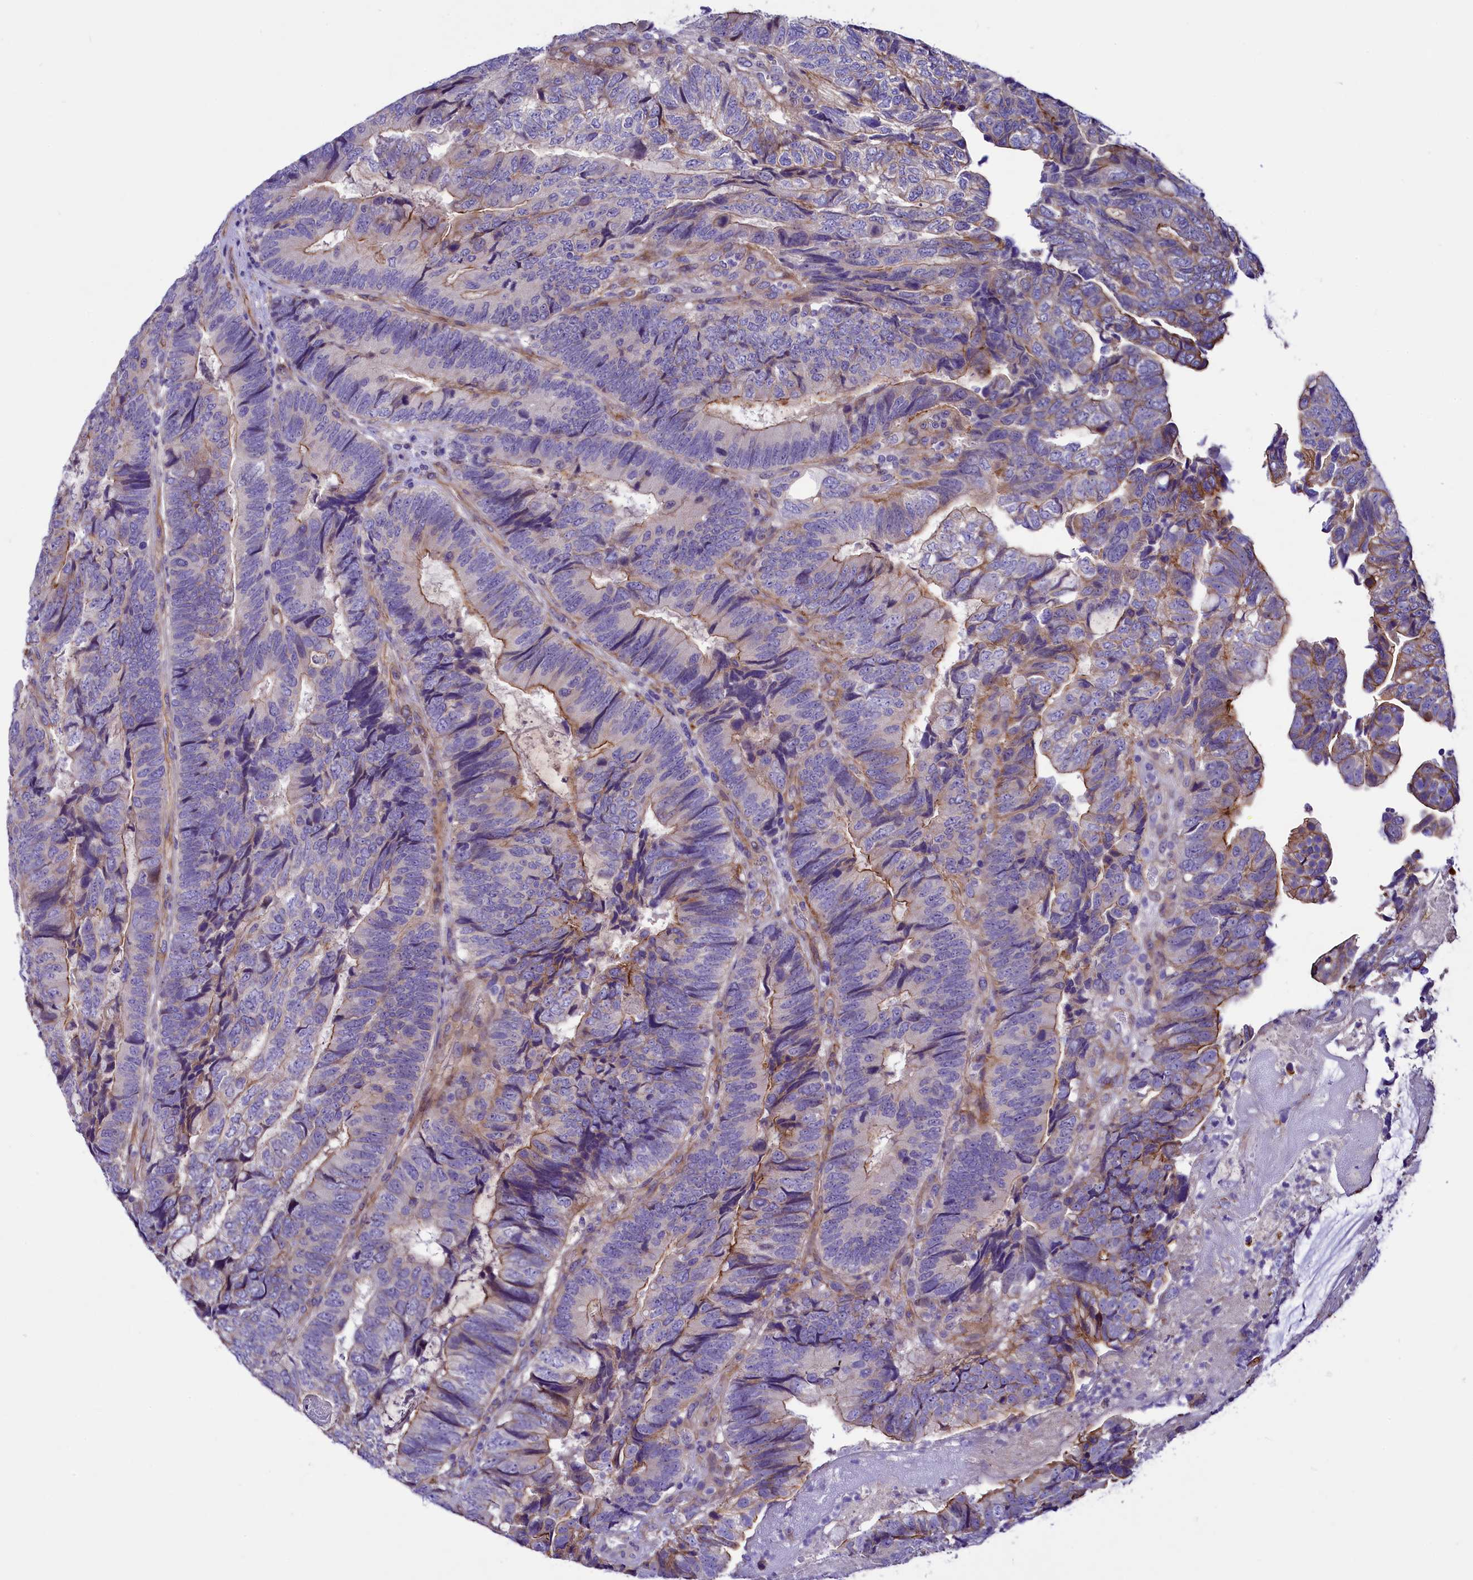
{"staining": {"intensity": "moderate", "quantity": "25%-75%", "location": "cytoplasmic/membranous"}, "tissue": "colorectal cancer", "cell_type": "Tumor cells", "image_type": "cancer", "snomed": [{"axis": "morphology", "description": "Adenocarcinoma, NOS"}, {"axis": "topography", "description": "Colon"}], "caption": "High-power microscopy captured an IHC histopathology image of adenocarcinoma (colorectal), revealing moderate cytoplasmic/membranous positivity in approximately 25%-75% of tumor cells.", "gene": "SLF1", "patient": {"sex": "female", "age": 67}}